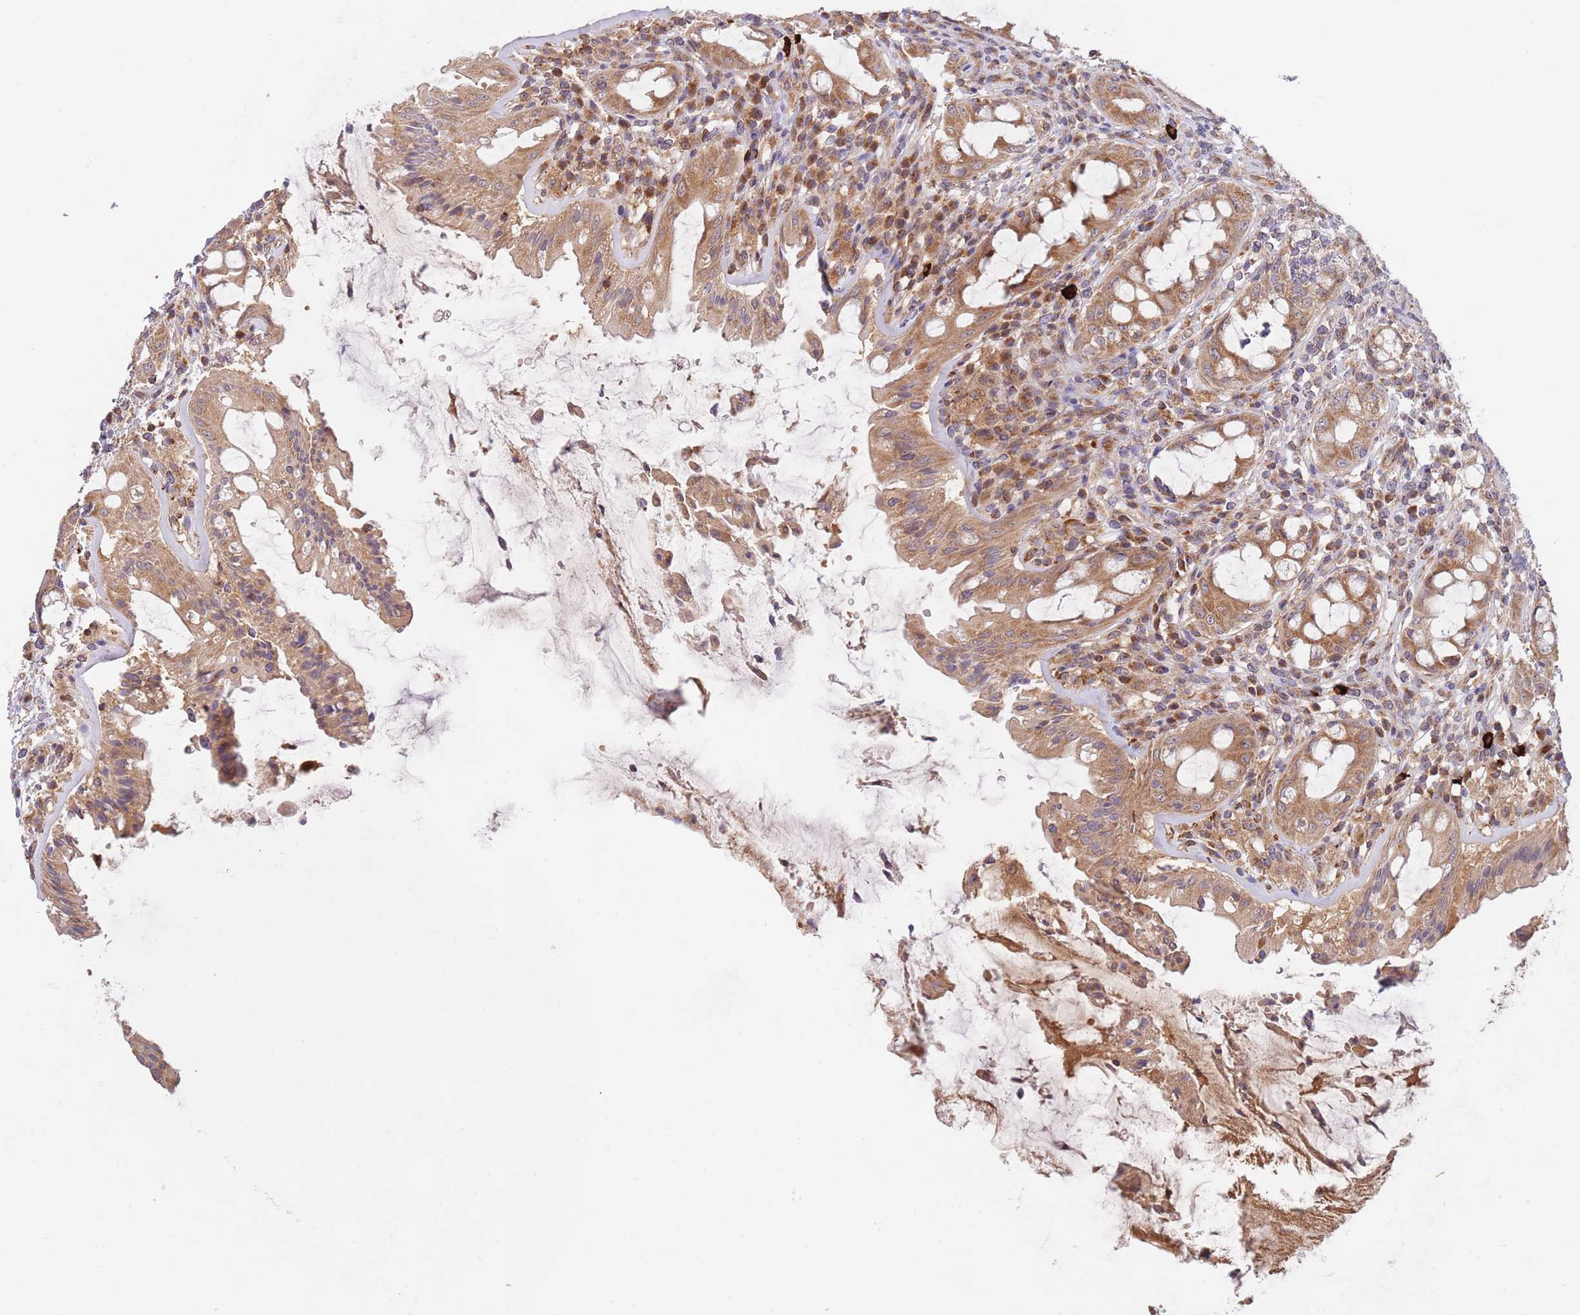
{"staining": {"intensity": "moderate", "quantity": ">75%", "location": "cytoplasmic/membranous"}, "tissue": "rectum", "cell_type": "Glandular cells", "image_type": "normal", "snomed": [{"axis": "morphology", "description": "Normal tissue, NOS"}, {"axis": "topography", "description": "Rectum"}], "caption": "The histopathology image shows staining of unremarkable rectum, revealing moderate cytoplasmic/membranous protein expression (brown color) within glandular cells.", "gene": "GUK1", "patient": {"sex": "female", "age": 57}}